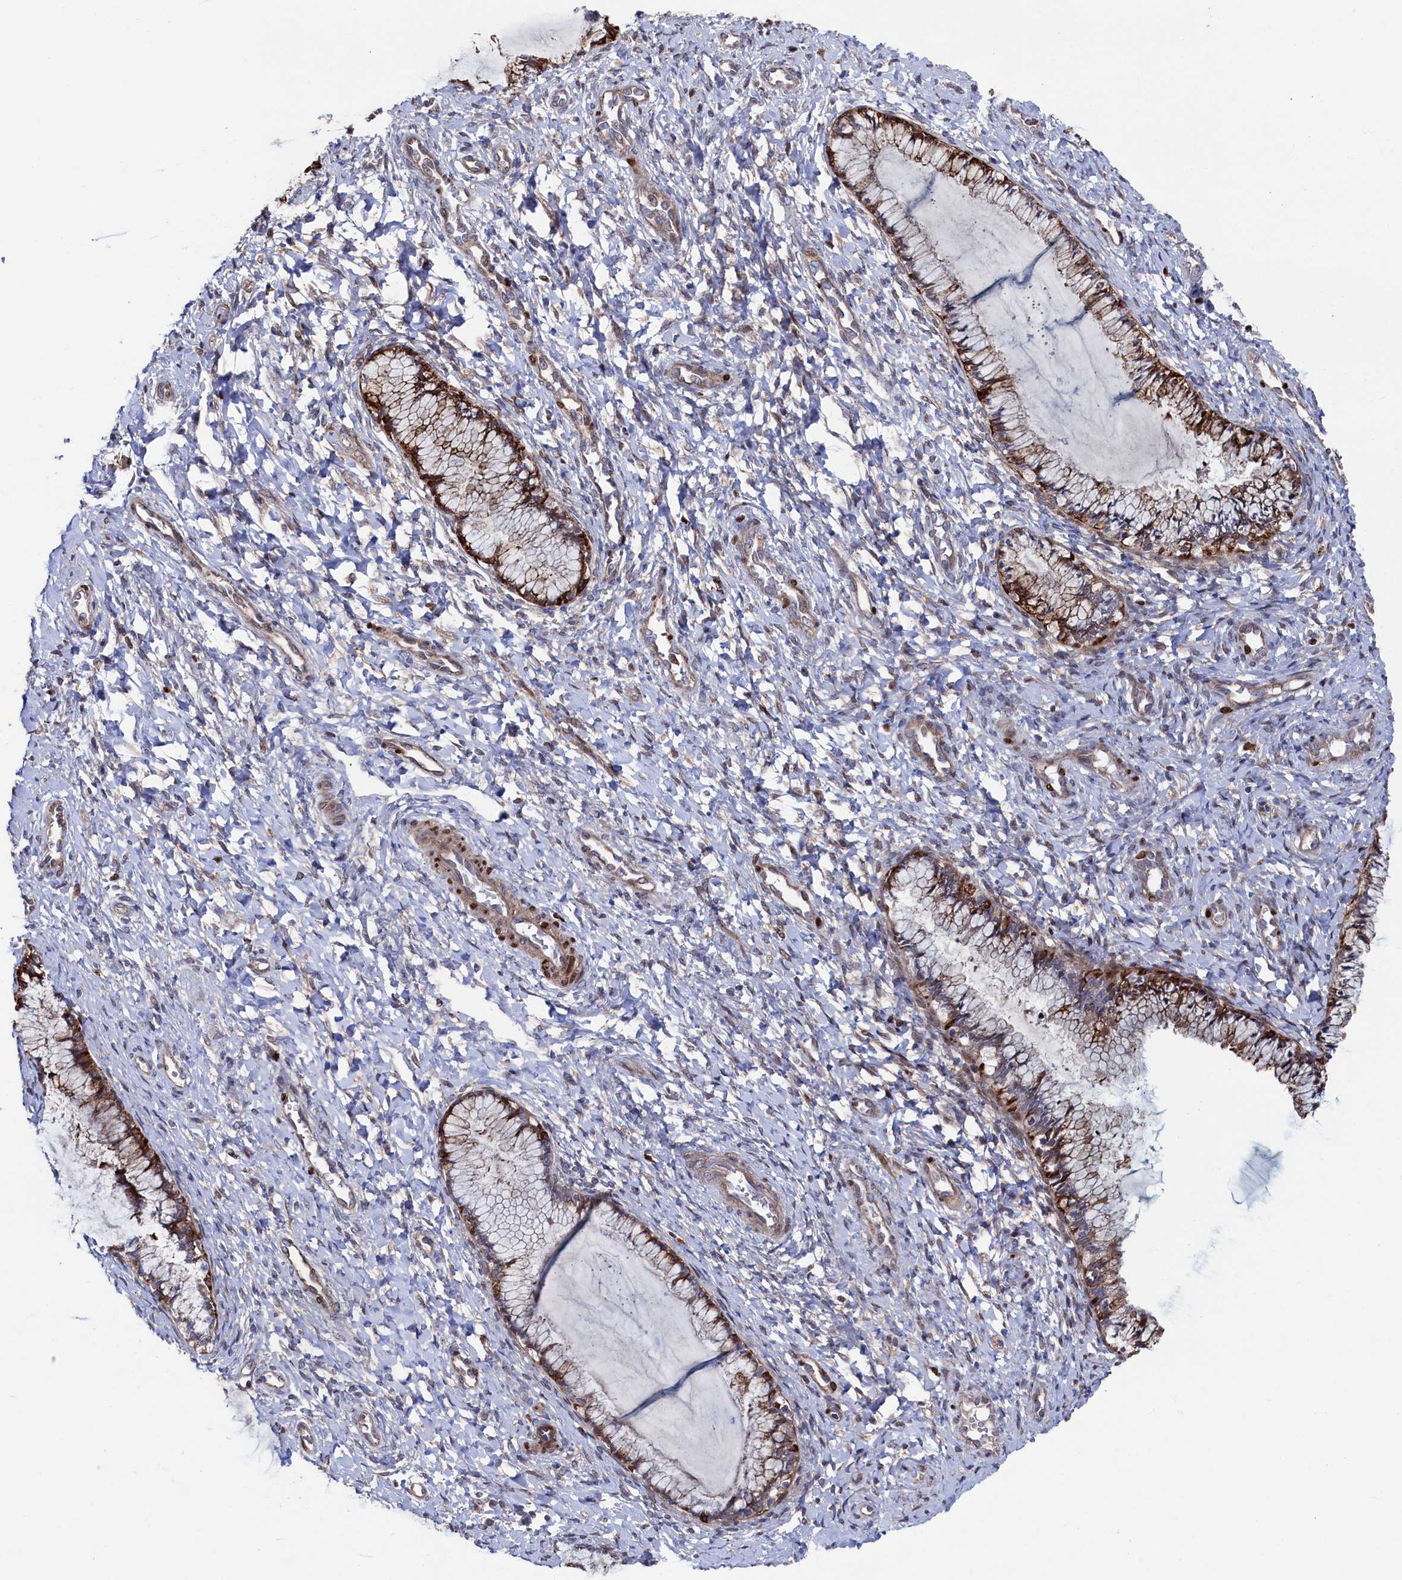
{"staining": {"intensity": "strong", "quantity": ">75%", "location": "cytoplasmic/membranous"}, "tissue": "cervix", "cell_type": "Glandular cells", "image_type": "normal", "snomed": [{"axis": "morphology", "description": "Normal tissue, NOS"}, {"axis": "morphology", "description": "Adenocarcinoma, NOS"}, {"axis": "topography", "description": "Cervix"}], "caption": "This histopathology image exhibits IHC staining of benign human cervix, with high strong cytoplasmic/membranous positivity in about >75% of glandular cells.", "gene": "ZNF891", "patient": {"sex": "female", "age": 29}}